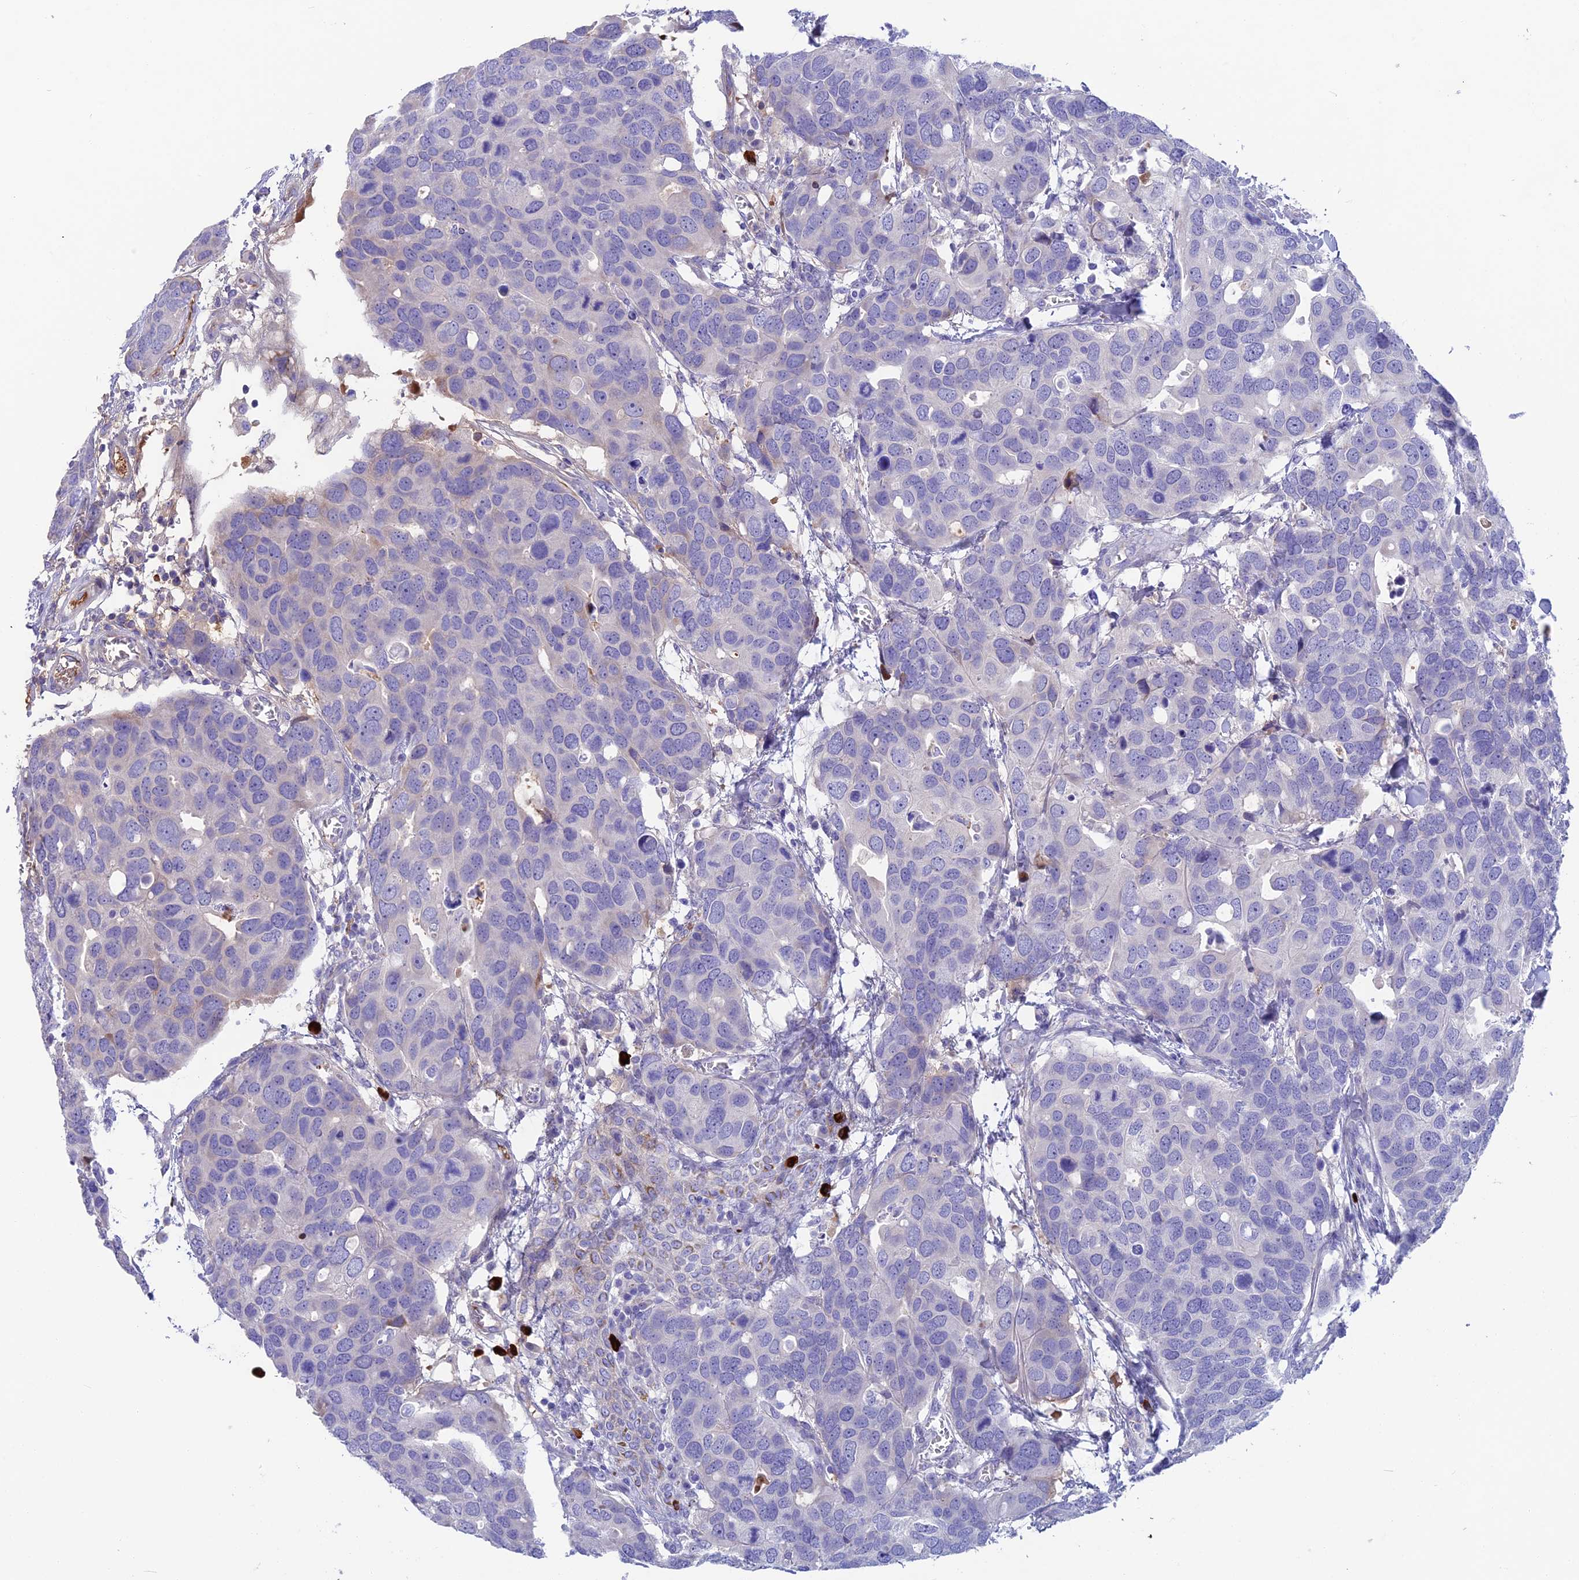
{"staining": {"intensity": "weak", "quantity": "<25%", "location": "cytoplasmic/membranous"}, "tissue": "breast cancer", "cell_type": "Tumor cells", "image_type": "cancer", "snomed": [{"axis": "morphology", "description": "Duct carcinoma"}, {"axis": "topography", "description": "Breast"}], "caption": "Immunohistochemical staining of infiltrating ductal carcinoma (breast) reveals no significant positivity in tumor cells.", "gene": "SNAP91", "patient": {"sex": "female", "age": 83}}